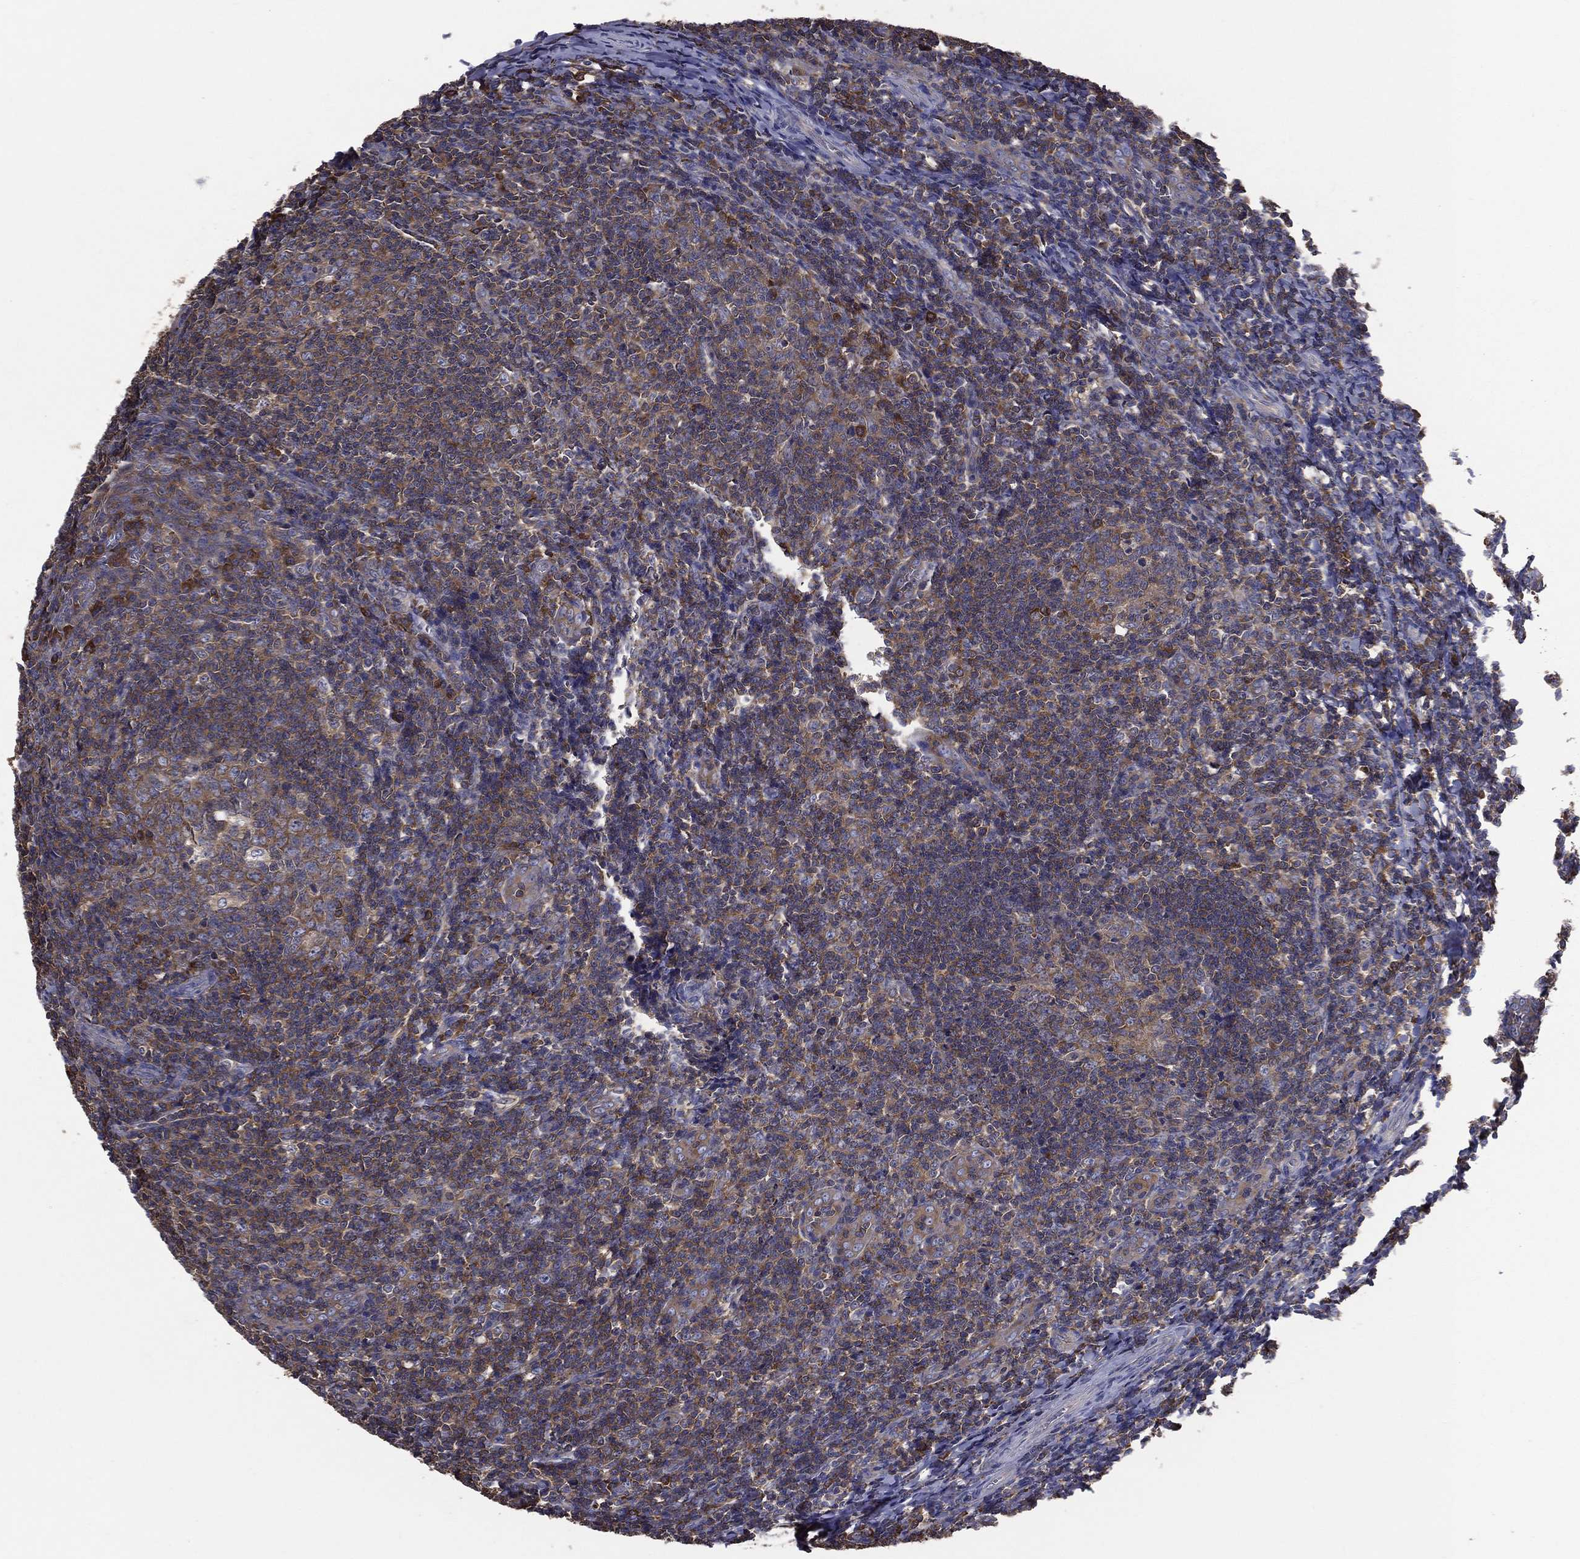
{"staining": {"intensity": "weak", "quantity": ">75%", "location": "cytoplasmic/membranous"}, "tissue": "tonsil", "cell_type": "Germinal center cells", "image_type": "normal", "snomed": [{"axis": "morphology", "description": "Normal tissue, NOS"}, {"axis": "topography", "description": "Tonsil"}], "caption": "Tonsil stained for a protein (brown) exhibits weak cytoplasmic/membranous positive staining in about >75% of germinal center cells.", "gene": "SARS1", "patient": {"sex": "male", "age": 20}}